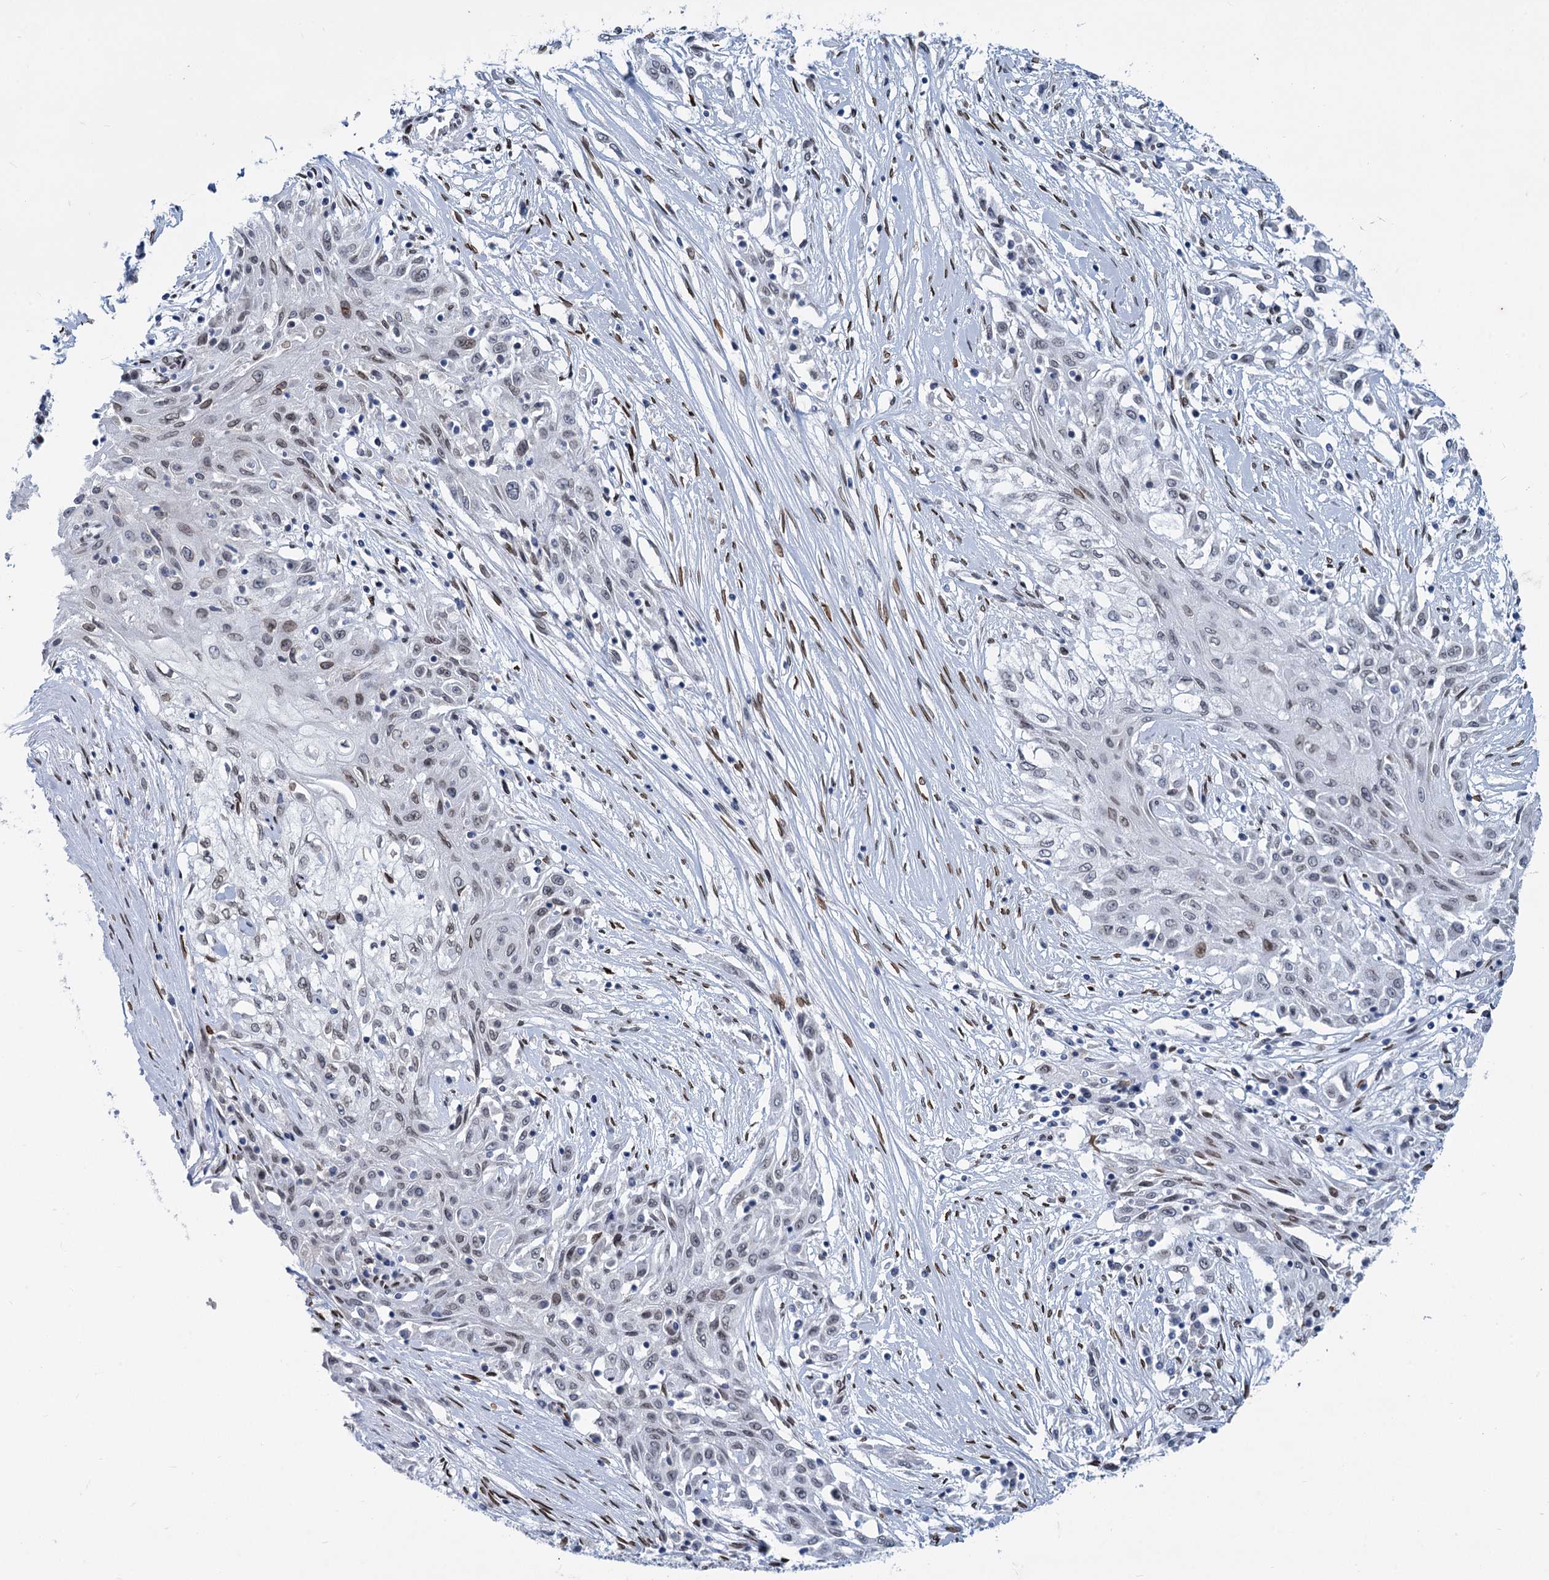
{"staining": {"intensity": "weak", "quantity": "<25%", "location": "nuclear"}, "tissue": "skin cancer", "cell_type": "Tumor cells", "image_type": "cancer", "snomed": [{"axis": "morphology", "description": "Squamous cell carcinoma, NOS"}, {"axis": "morphology", "description": "Squamous cell carcinoma, metastatic, NOS"}, {"axis": "topography", "description": "Skin"}, {"axis": "topography", "description": "Lymph node"}], "caption": "Immunohistochemical staining of human skin squamous cell carcinoma displays no significant expression in tumor cells. (IHC, brightfield microscopy, high magnification).", "gene": "PRSS35", "patient": {"sex": "male", "age": 75}}